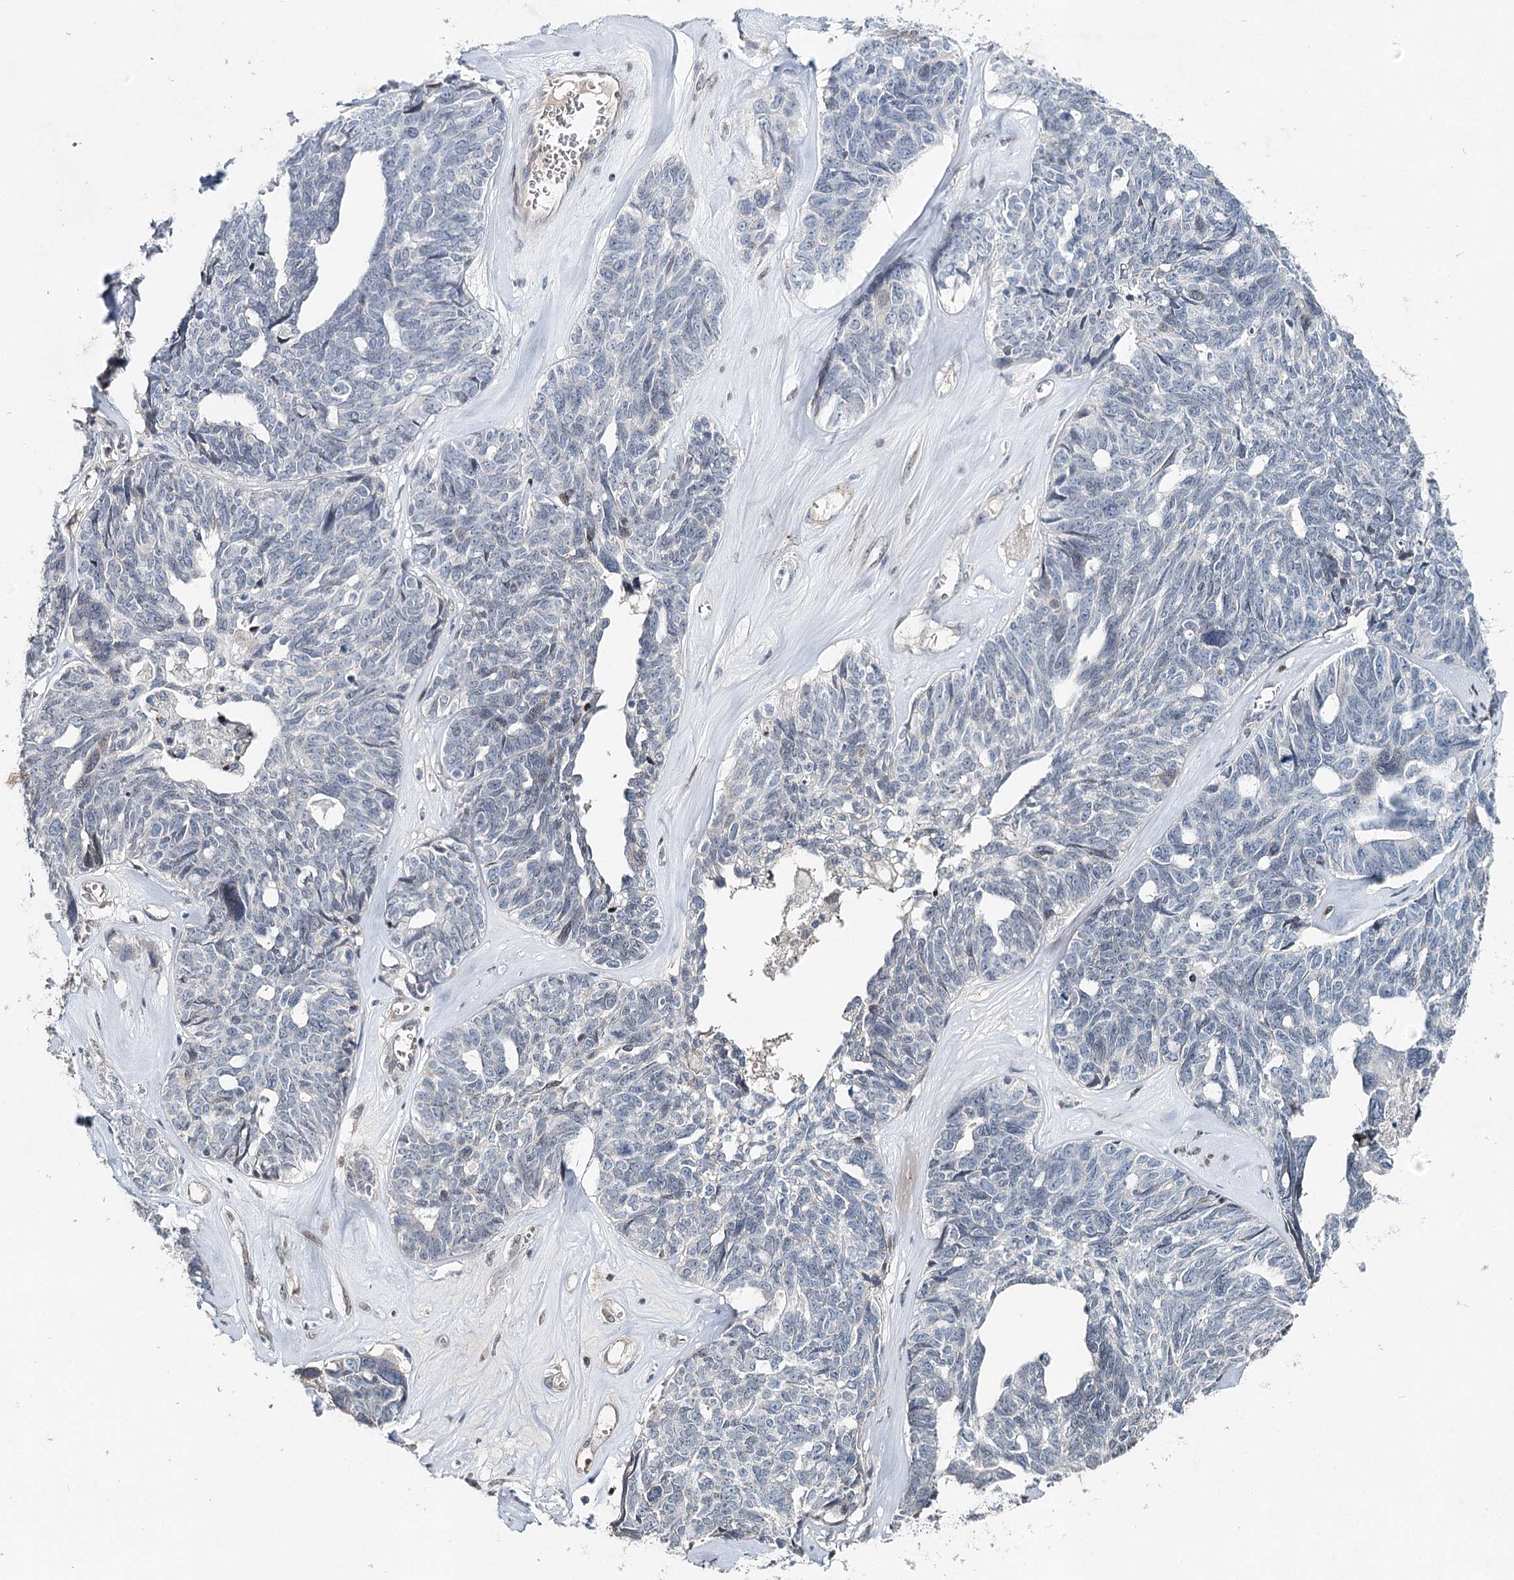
{"staining": {"intensity": "negative", "quantity": "none", "location": "none"}, "tissue": "ovarian cancer", "cell_type": "Tumor cells", "image_type": "cancer", "snomed": [{"axis": "morphology", "description": "Cystadenocarcinoma, serous, NOS"}, {"axis": "topography", "description": "Ovary"}], "caption": "High magnification brightfield microscopy of ovarian serous cystadenocarcinoma stained with DAB (3,3'-diaminobenzidine) (brown) and counterstained with hematoxylin (blue): tumor cells show no significant staining.", "gene": "FRMD4A", "patient": {"sex": "female", "age": 79}}